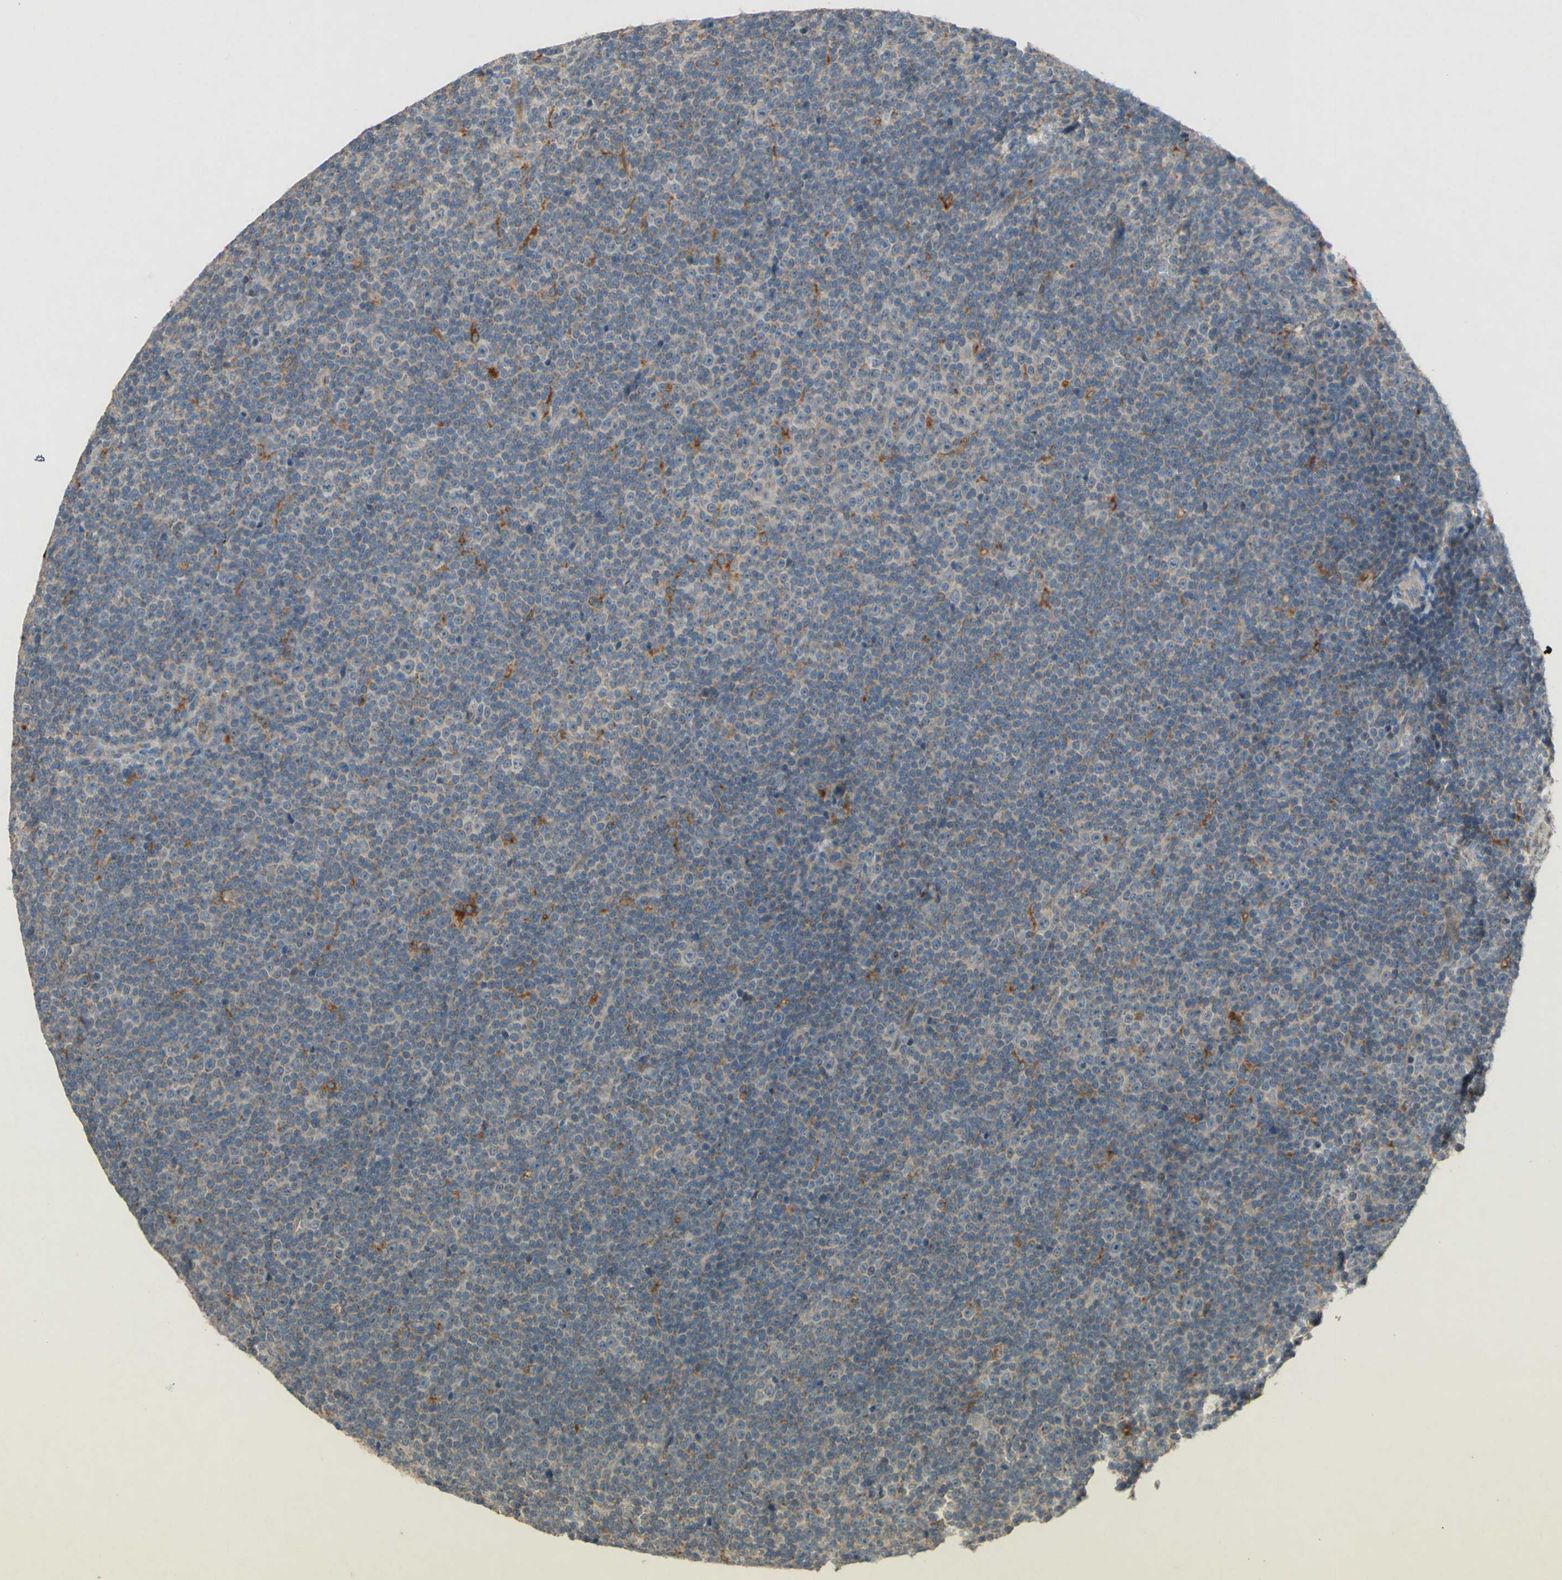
{"staining": {"intensity": "negative", "quantity": "none", "location": "none"}, "tissue": "lymphoma", "cell_type": "Tumor cells", "image_type": "cancer", "snomed": [{"axis": "morphology", "description": "Malignant lymphoma, non-Hodgkin's type, Low grade"}, {"axis": "topography", "description": "Lymph node"}], "caption": "Tumor cells are negative for brown protein staining in malignant lymphoma, non-Hodgkin's type (low-grade). Nuclei are stained in blue.", "gene": "ATP6V1F", "patient": {"sex": "female", "age": 67}}